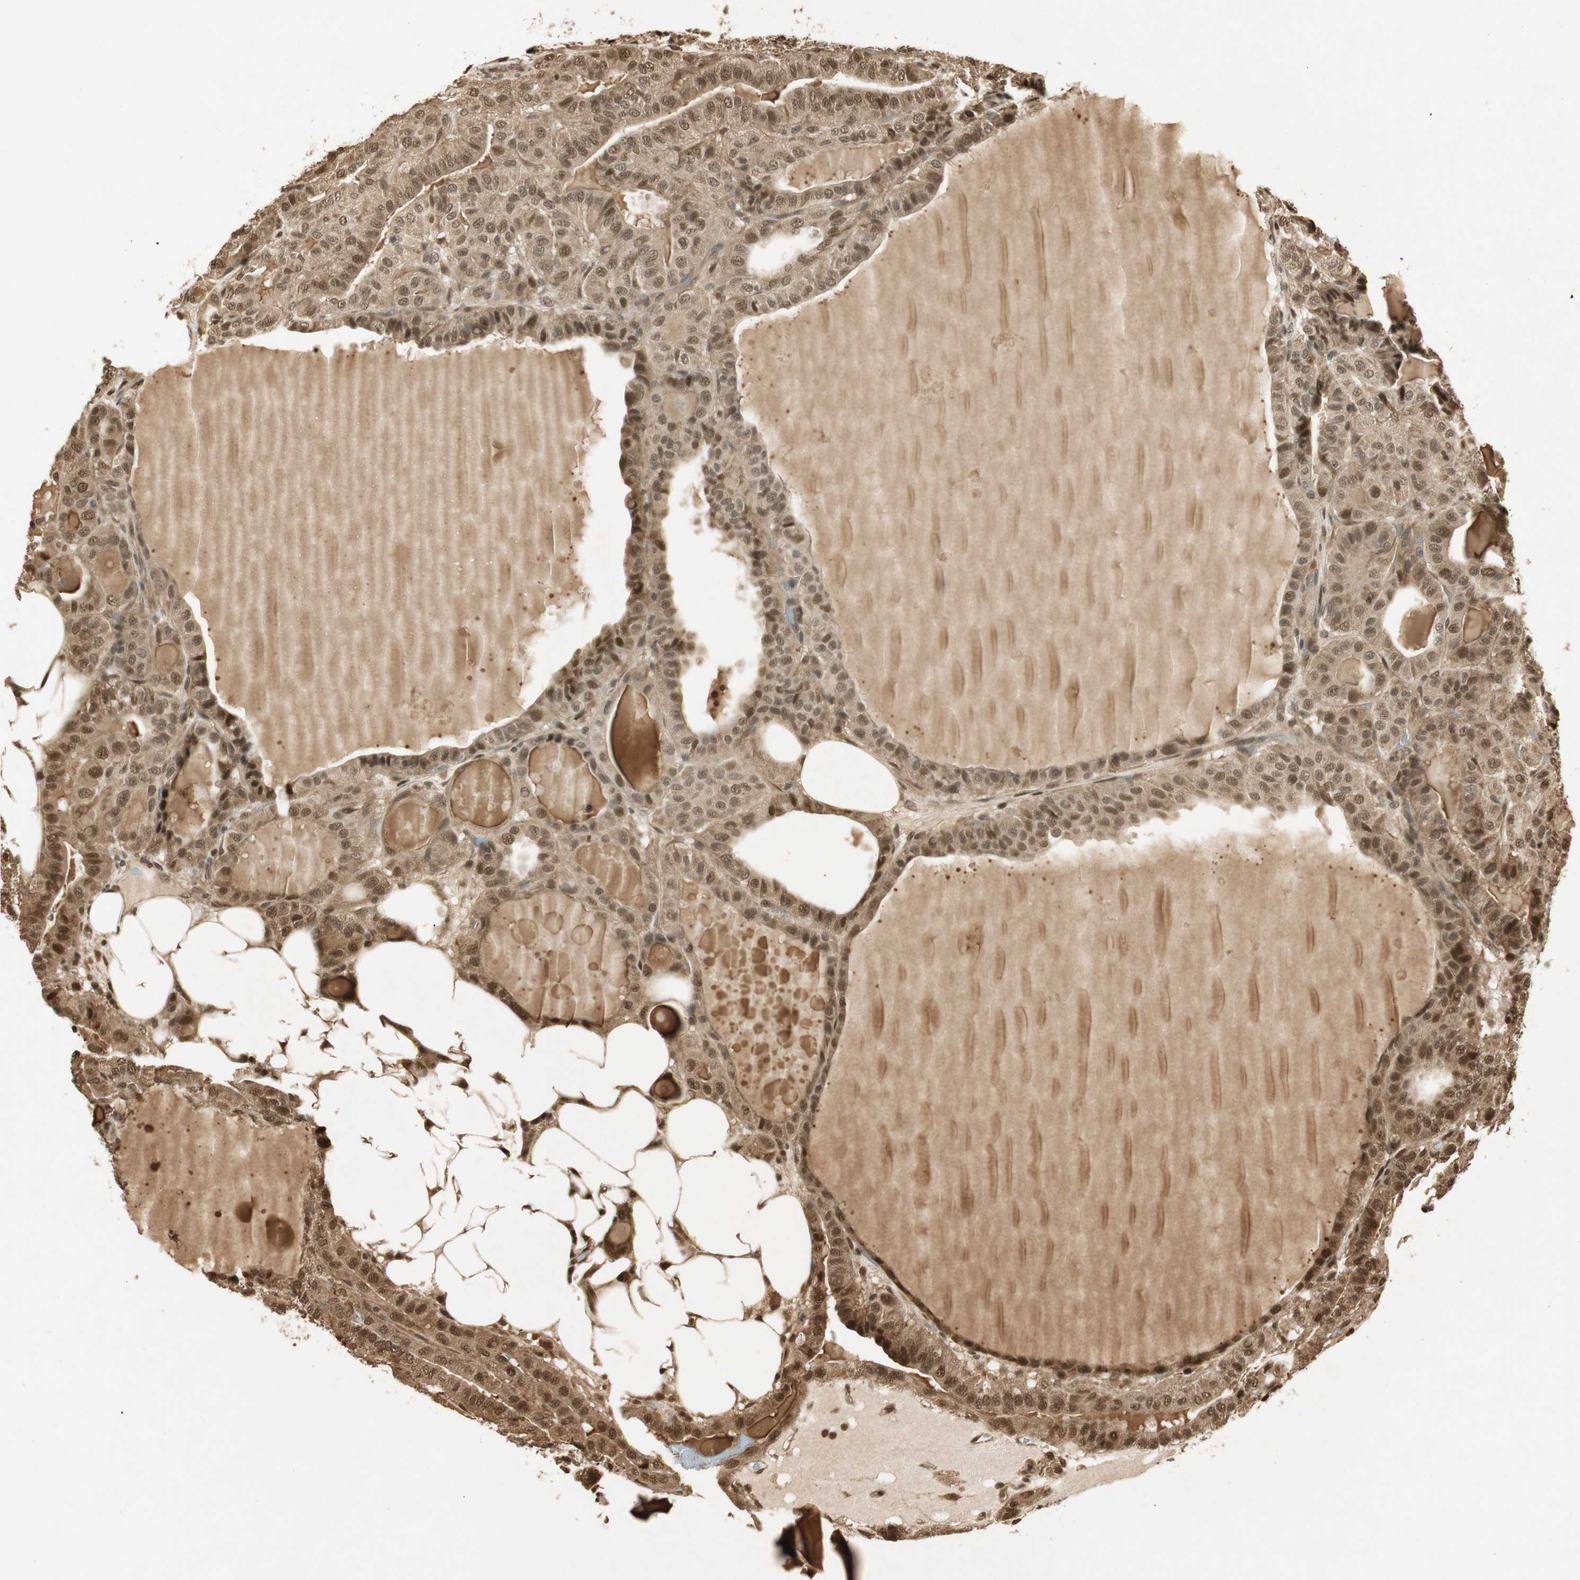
{"staining": {"intensity": "moderate", "quantity": ">75%", "location": "cytoplasmic/membranous"}, "tissue": "thyroid cancer", "cell_type": "Tumor cells", "image_type": "cancer", "snomed": [{"axis": "morphology", "description": "Papillary adenocarcinoma, NOS"}, {"axis": "topography", "description": "Thyroid gland"}], "caption": "DAB (3,3'-diaminobenzidine) immunohistochemical staining of human thyroid cancer (papillary adenocarcinoma) exhibits moderate cytoplasmic/membranous protein positivity in approximately >75% of tumor cells.", "gene": "RPA3", "patient": {"sex": "male", "age": 77}}